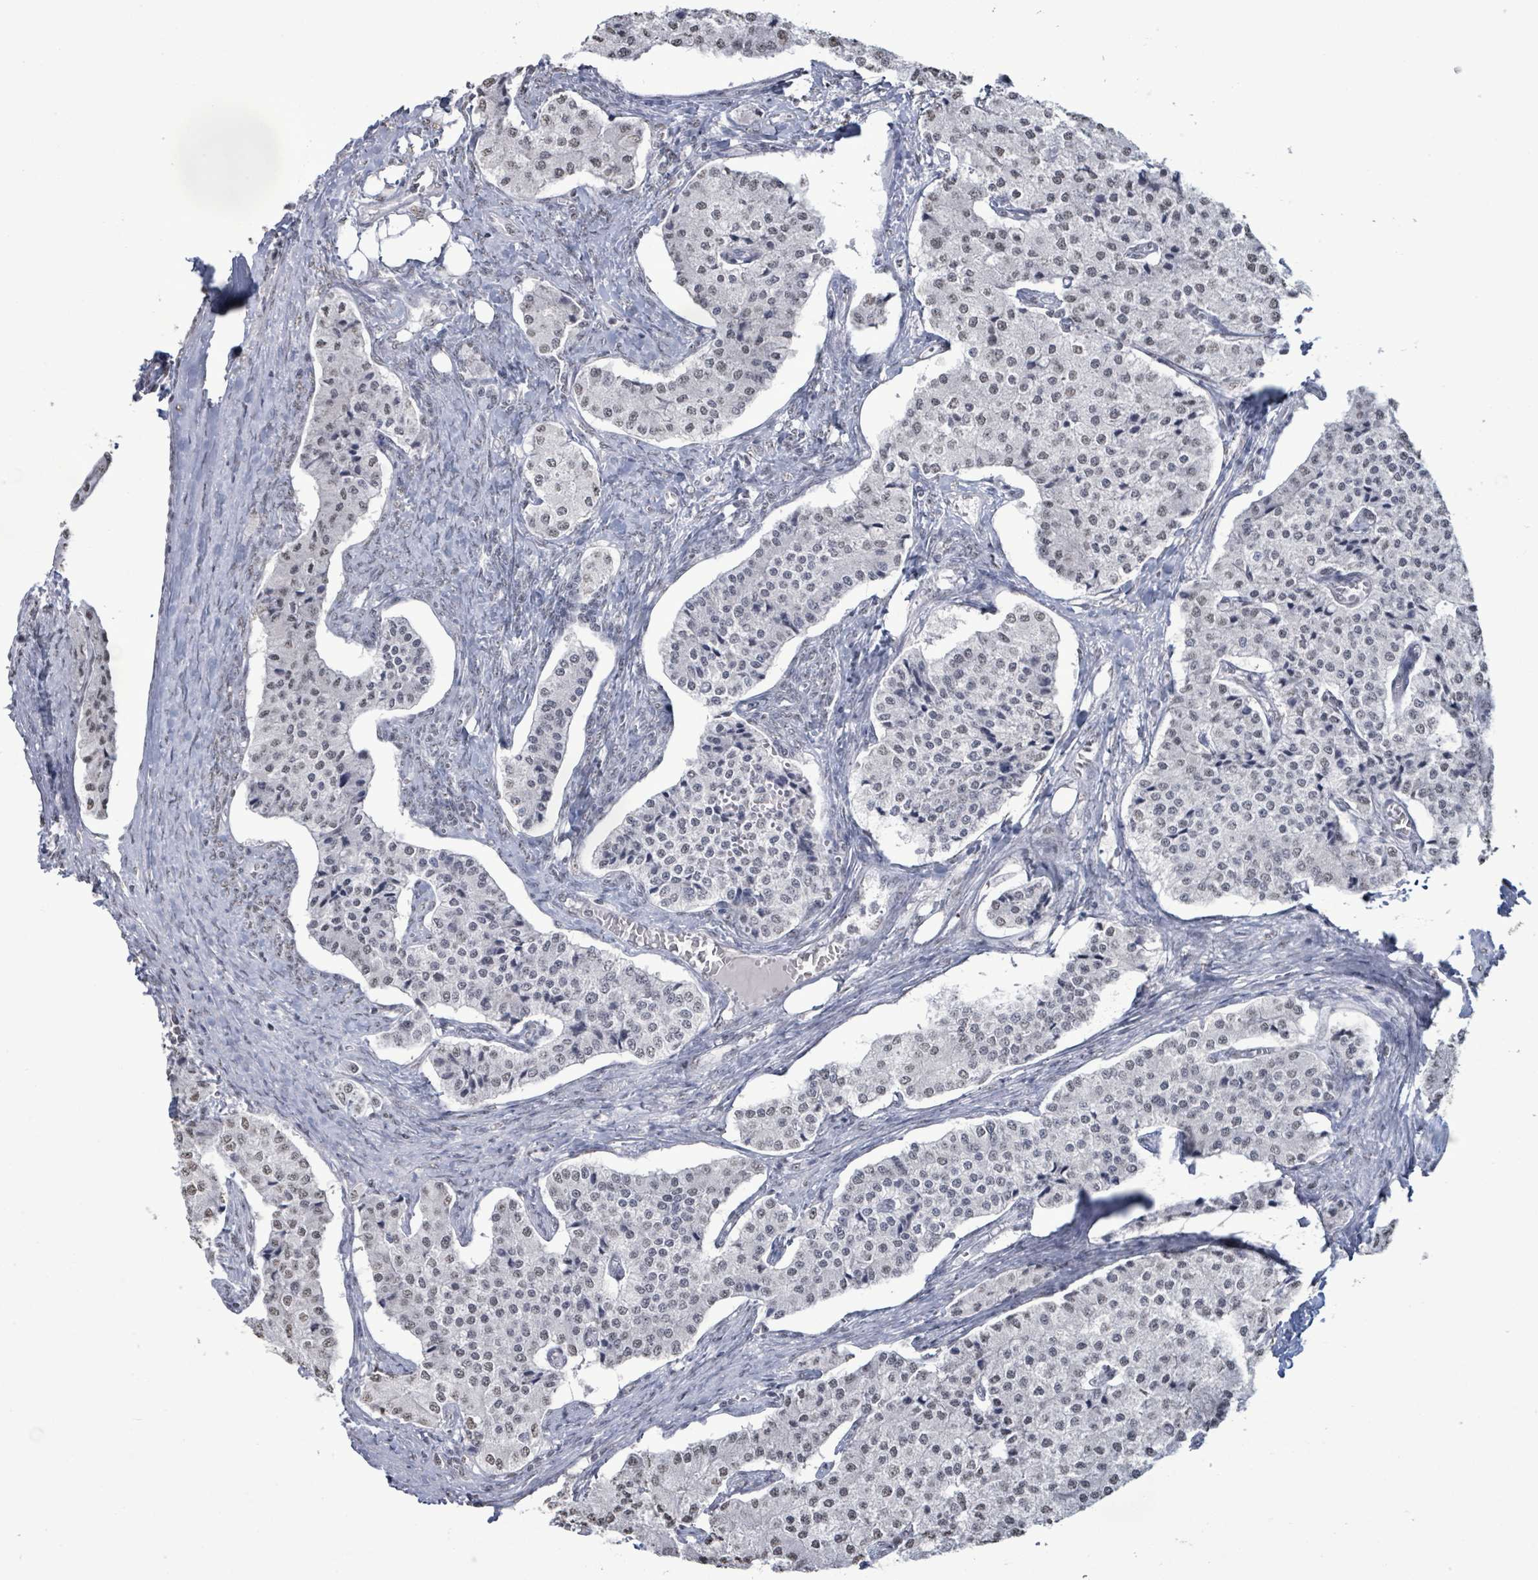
{"staining": {"intensity": "weak", "quantity": "25%-75%", "location": "nuclear"}, "tissue": "carcinoid", "cell_type": "Tumor cells", "image_type": "cancer", "snomed": [{"axis": "morphology", "description": "Carcinoid, malignant, NOS"}, {"axis": "topography", "description": "Colon"}], "caption": "The image demonstrates staining of carcinoid (malignant), revealing weak nuclear protein staining (brown color) within tumor cells.", "gene": "SAMD14", "patient": {"sex": "female", "age": 52}}